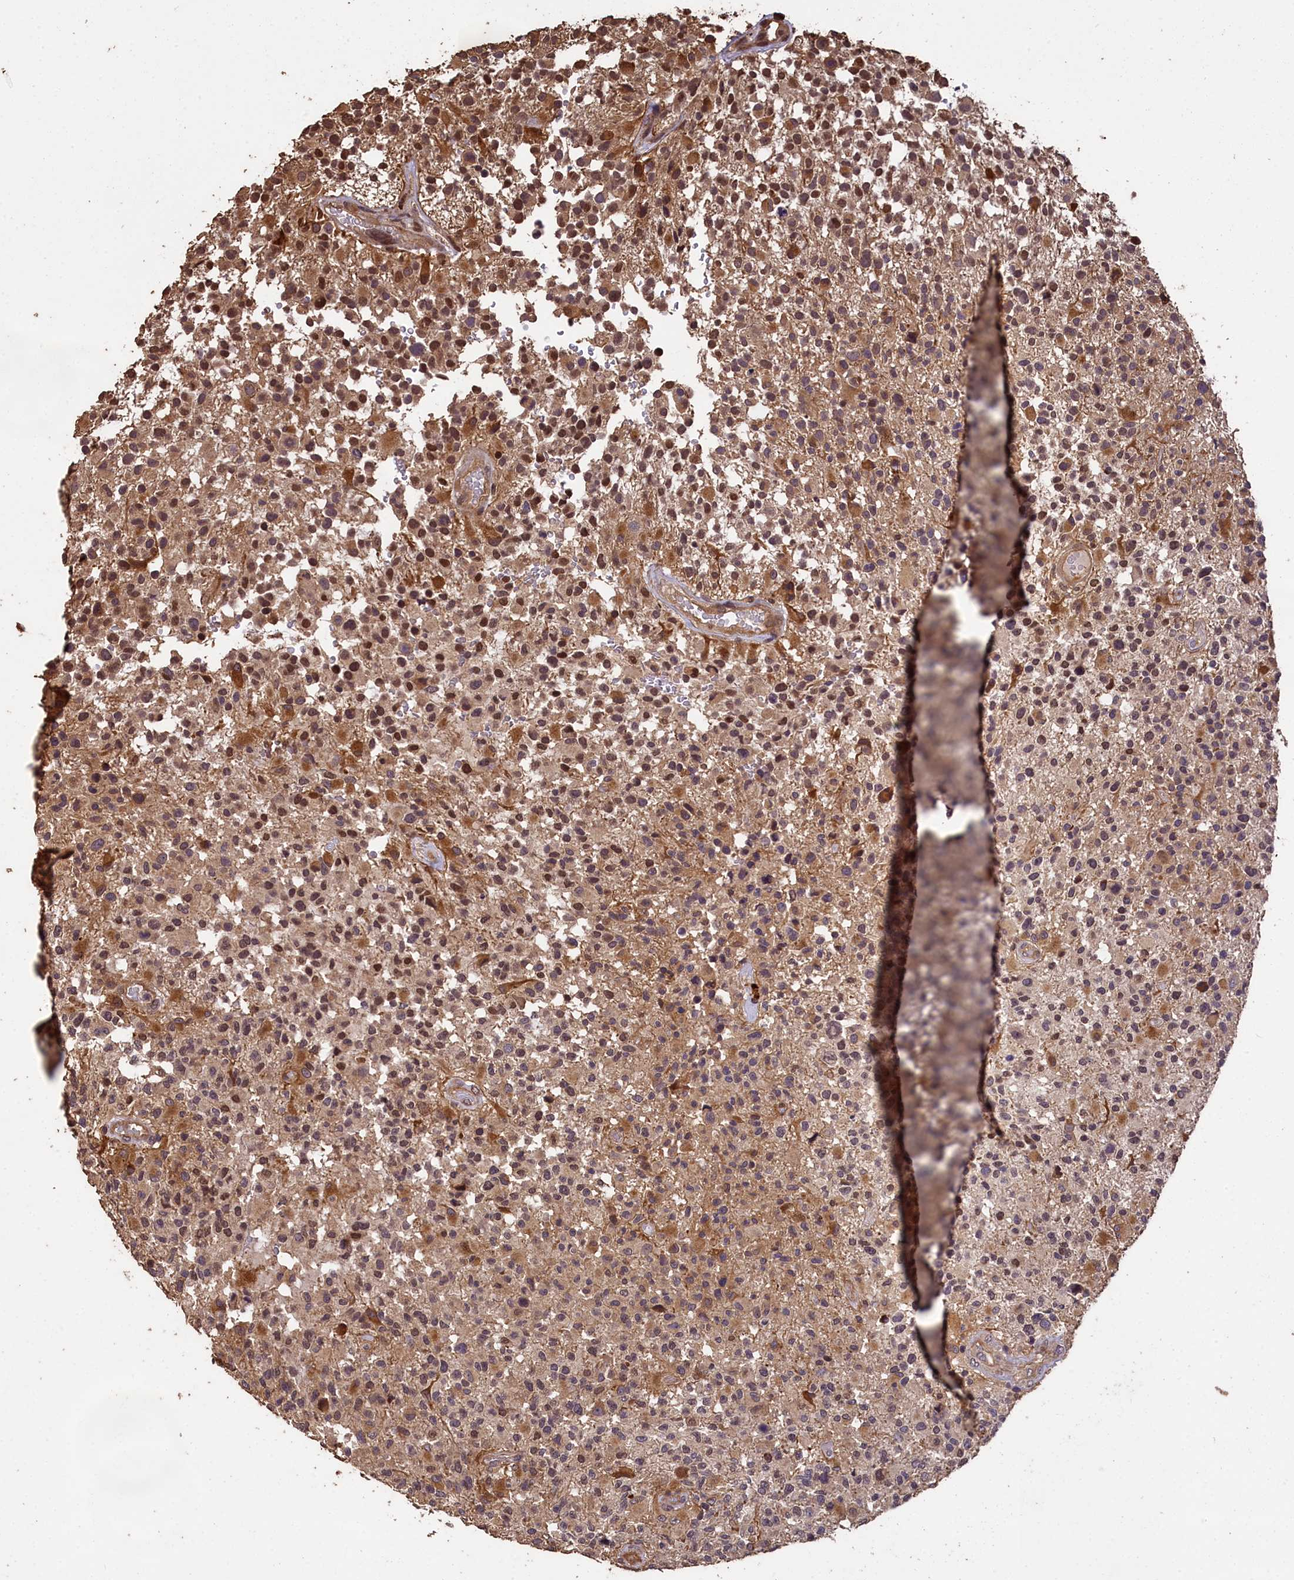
{"staining": {"intensity": "moderate", "quantity": "25%-75%", "location": "cytoplasmic/membranous,nuclear"}, "tissue": "glioma", "cell_type": "Tumor cells", "image_type": "cancer", "snomed": [{"axis": "morphology", "description": "Glioma, malignant, High grade"}, {"axis": "morphology", "description": "Glioblastoma, NOS"}, {"axis": "topography", "description": "Brain"}], "caption": "This histopathology image demonstrates immunohistochemistry staining of human glioblastoma, with medium moderate cytoplasmic/membranous and nuclear expression in approximately 25%-75% of tumor cells.", "gene": "CHD9", "patient": {"sex": "male", "age": 60}}